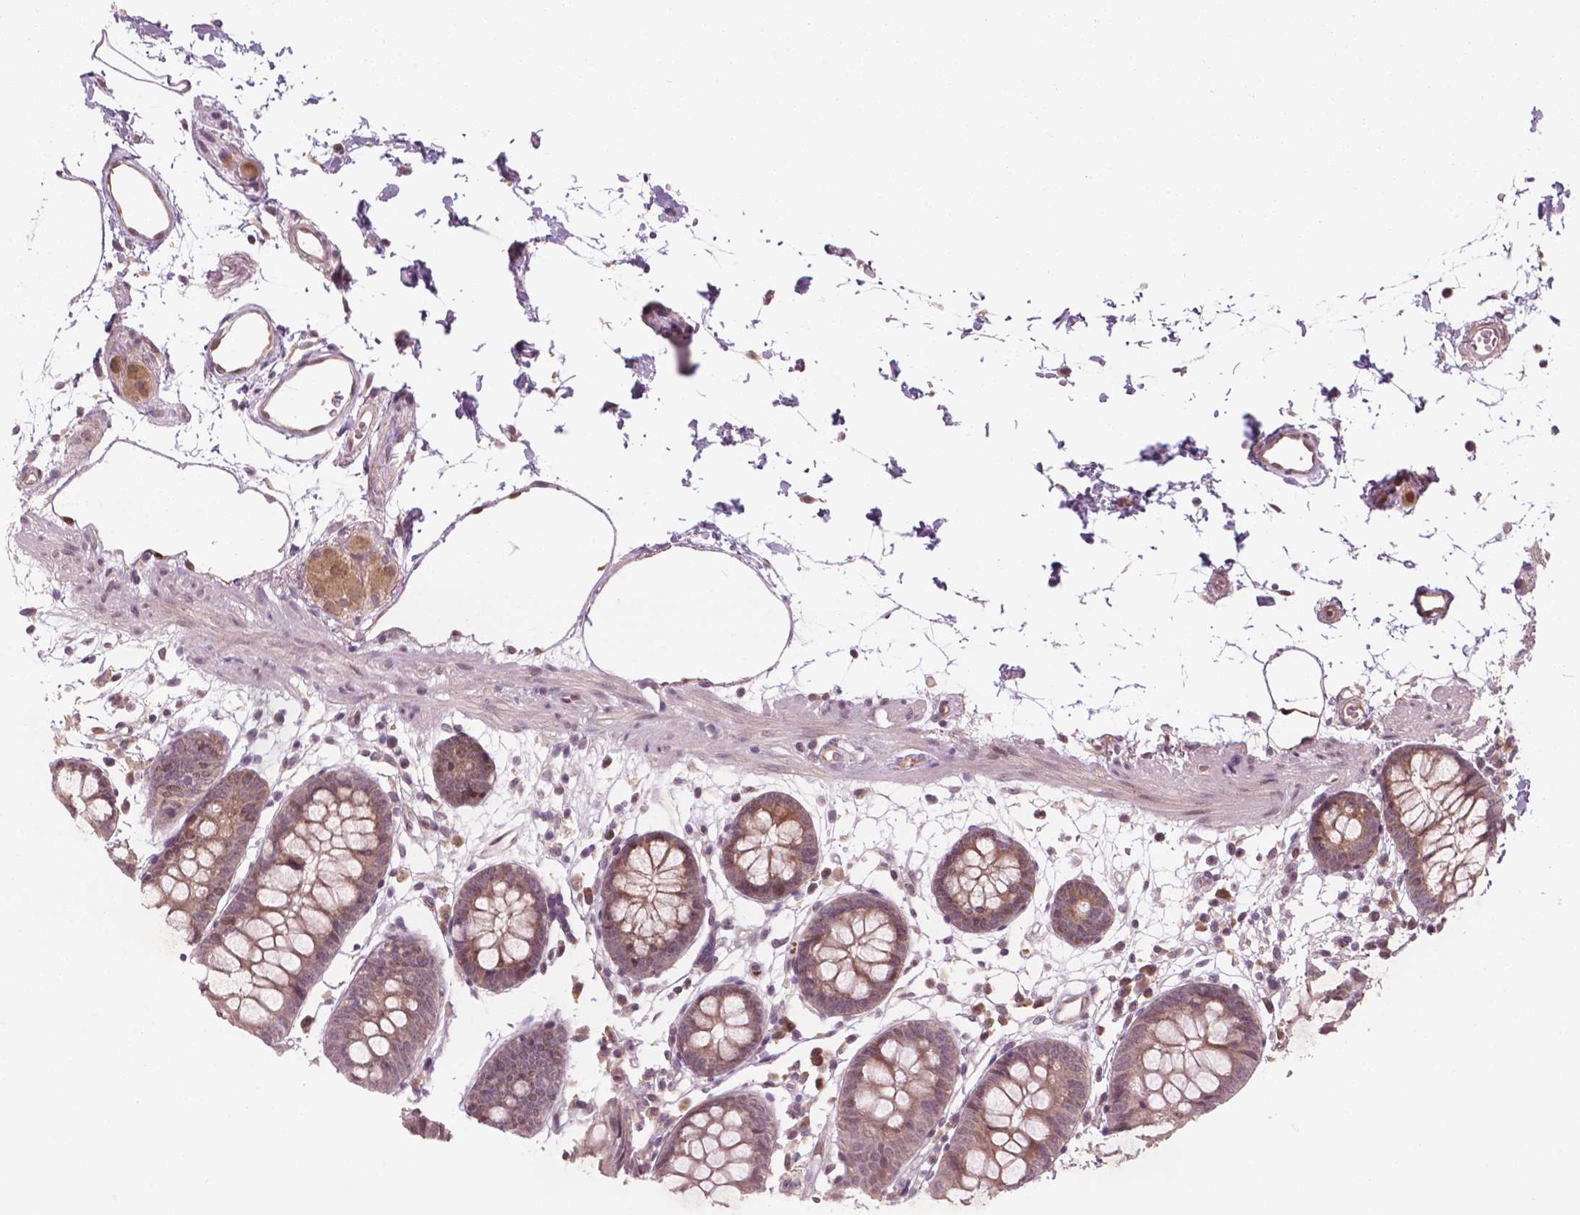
{"staining": {"intensity": "moderate", "quantity": ">75%", "location": "cytoplasmic/membranous,nuclear"}, "tissue": "colon", "cell_type": "Endothelial cells", "image_type": "normal", "snomed": [{"axis": "morphology", "description": "Normal tissue, NOS"}, {"axis": "topography", "description": "Colon"}], "caption": "Brown immunohistochemical staining in normal colon exhibits moderate cytoplasmic/membranous,nuclear positivity in approximately >75% of endothelial cells.", "gene": "NFAT5", "patient": {"sex": "female", "age": 84}}